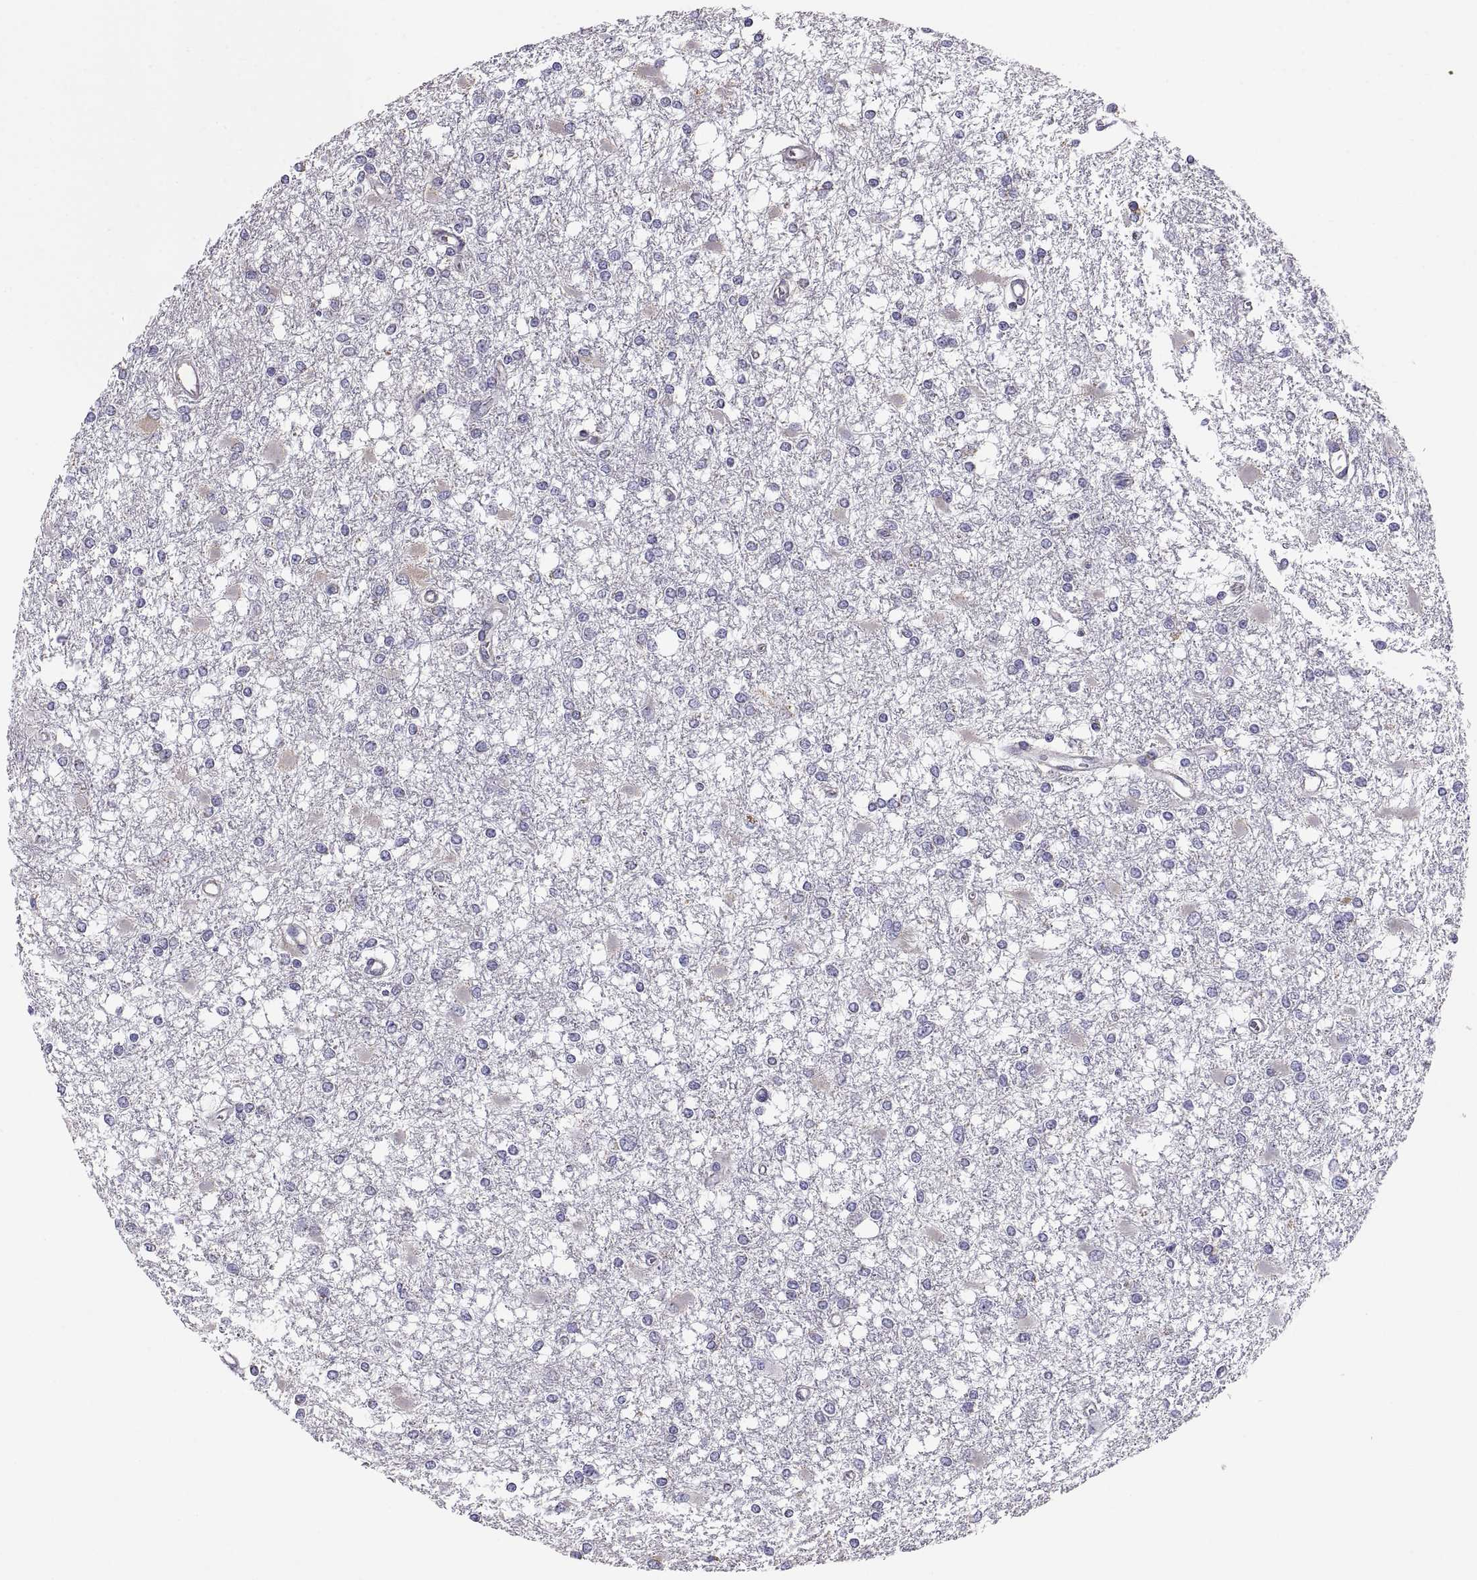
{"staining": {"intensity": "negative", "quantity": "none", "location": "none"}, "tissue": "glioma", "cell_type": "Tumor cells", "image_type": "cancer", "snomed": [{"axis": "morphology", "description": "Glioma, malignant, High grade"}, {"axis": "topography", "description": "Cerebral cortex"}], "caption": "Tumor cells are negative for brown protein staining in glioma.", "gene": "TNNC1", "patient": {"sex": "male", "age": 79}}